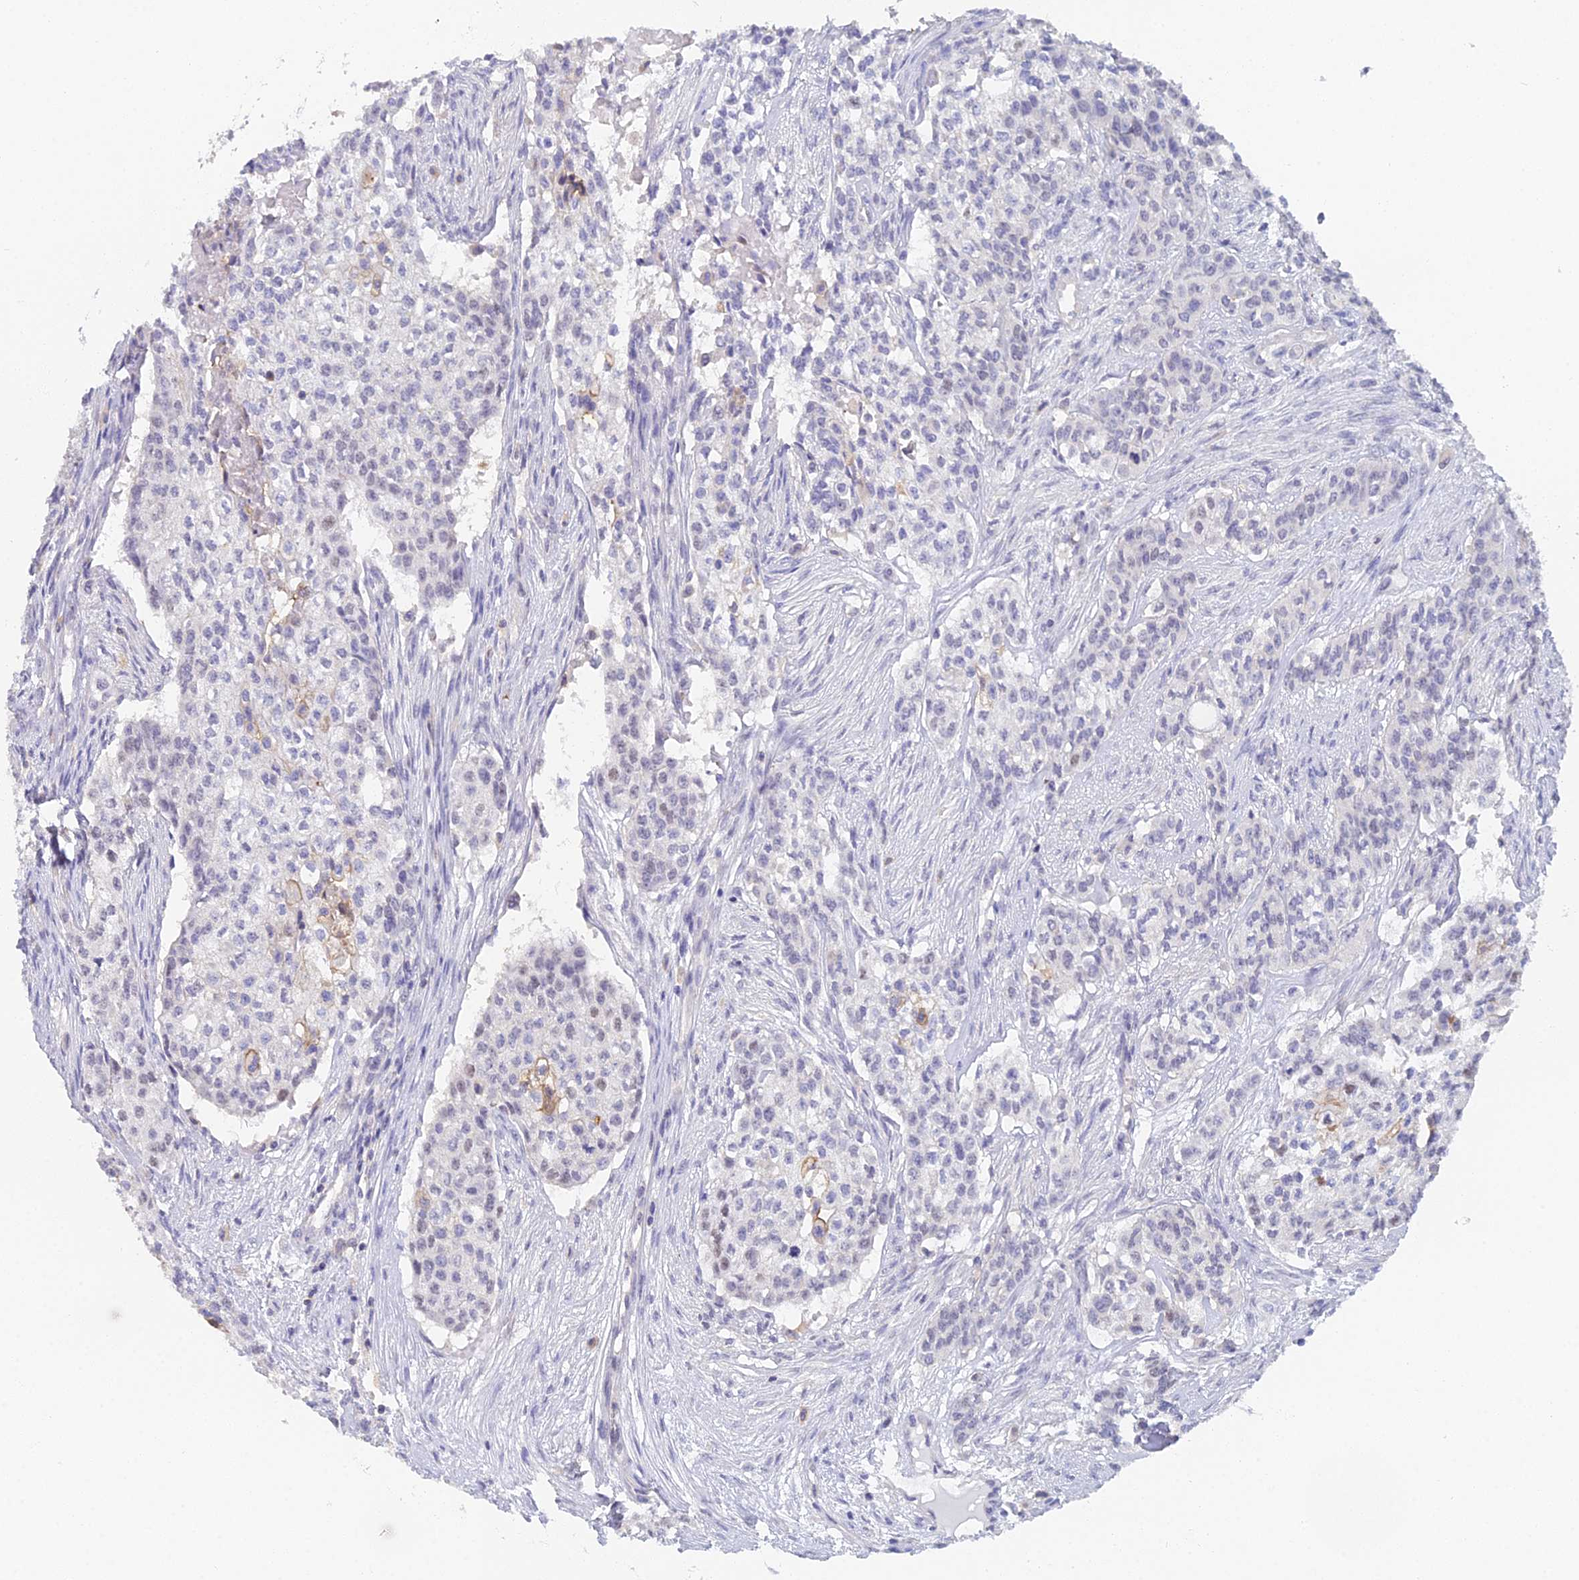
{"staining": {"intensity": "weak", "quantity": "<25%", "location": "cytoplasmic/membranous,nuclear"}, "tissue": "head and neck cancer", "cell_type": "Tumor cells", "image_type": "cancer", "snomed": [{"axis": "morphology", "description": "Adenocarcinoma, NOS"}, {"axis": "topography", "description": "Head-Neck"}], "caption": "The immunohistochemistry (IHC) histopathology image has no significant positivity in tumor cells of adenocarcinoma (head and neck) tissue.", "gene": "MCM2", "patient": {"sex": "male", "age": 81}}